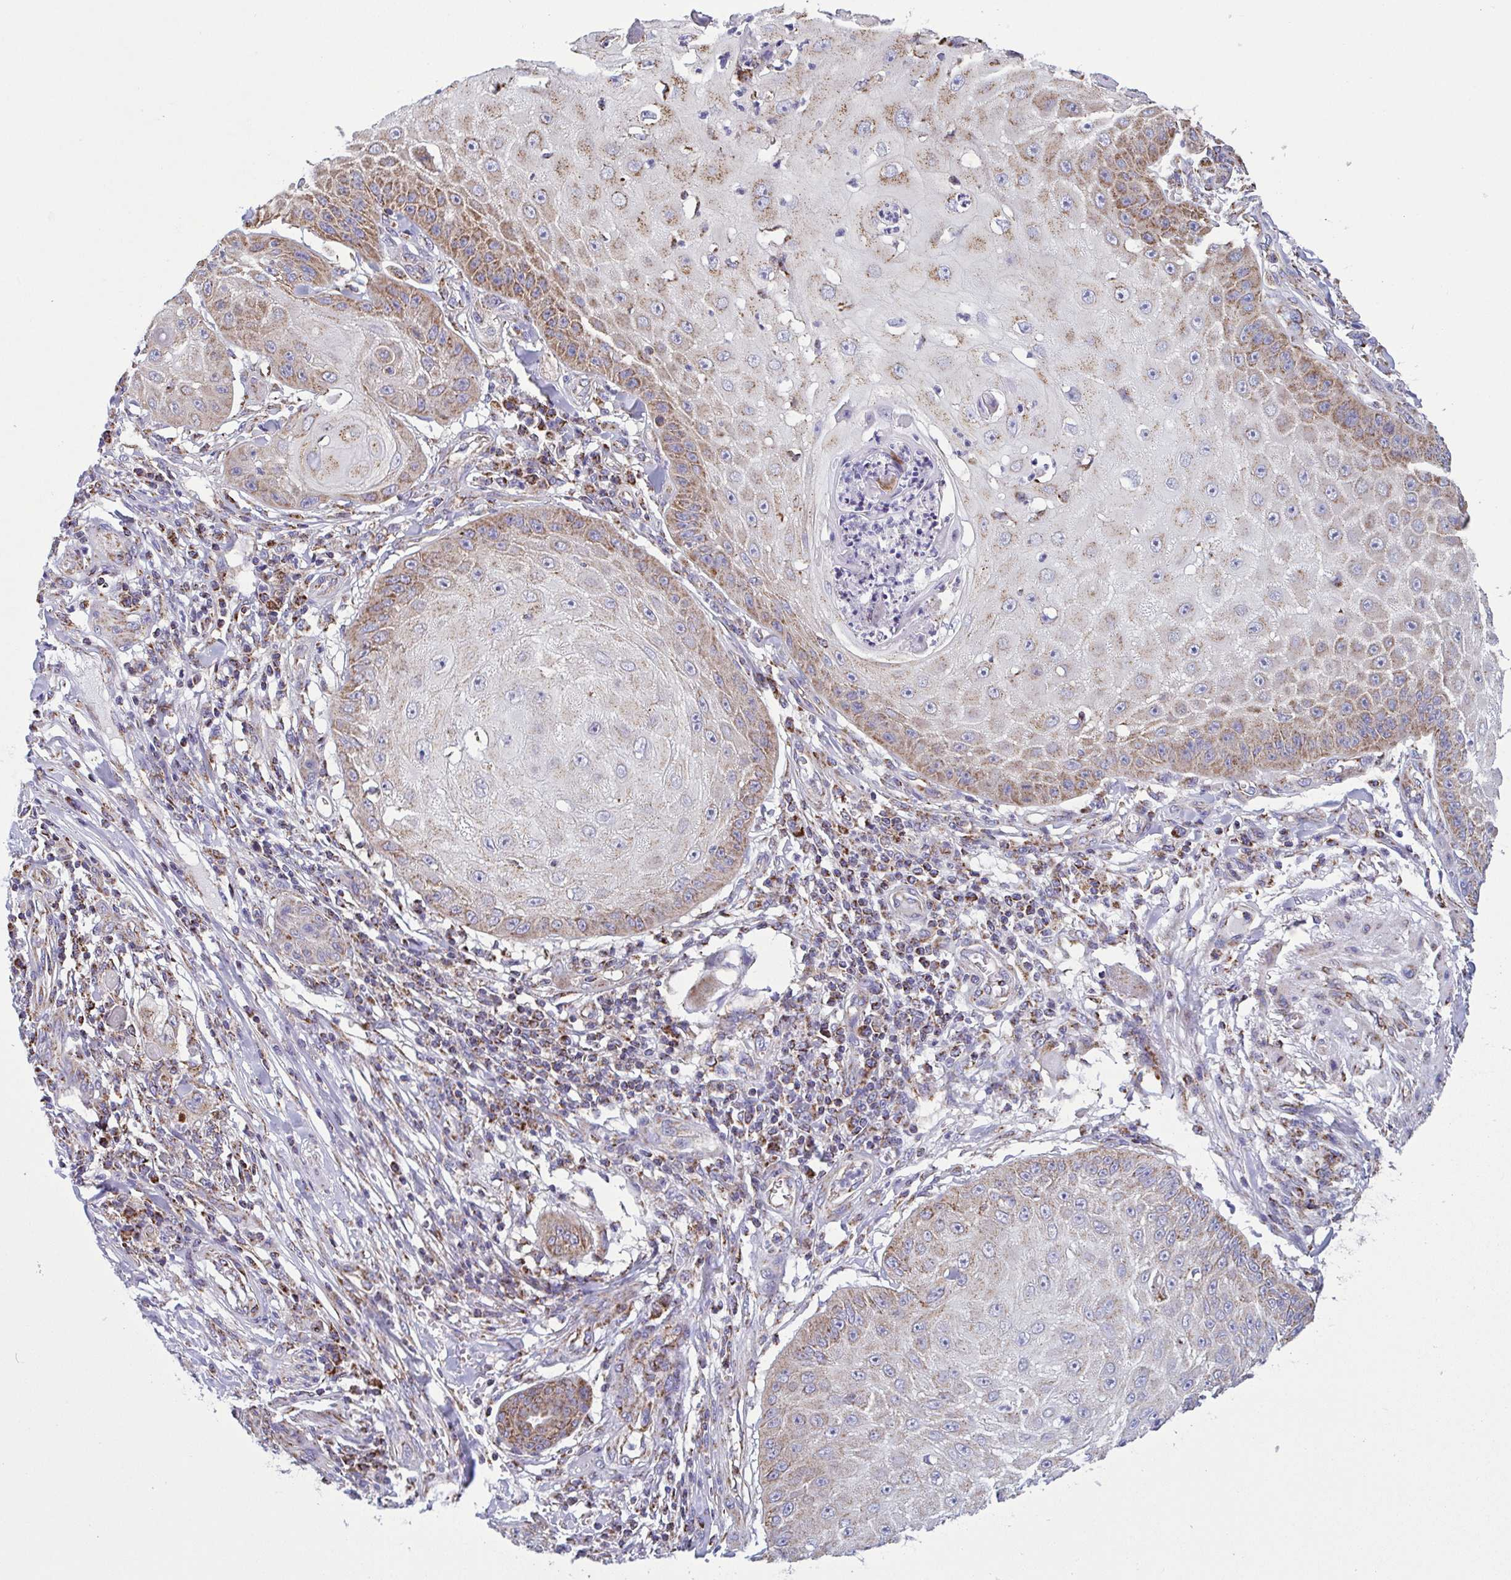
{"staining": {"intensity": "moderate", "quantity": "25%-75%", "location": "cytoplasmic/membranous"}, "tissue": "skin cancer", "cell_type": "Tumor cells", "image_type": "cancer", "snomed": [{"axis": "morphology", "description": "Squamous cell carcinoma, NOS"}, {"axis": "topography", "description": "Skin"}], "caption": "DAB immunohistochemical staining of human squamous cell carcinoma (skin) reveals moderate cytoplasmic/membranous protein staining in about 25%-75% of tumor cells. (Stains: DAB in brown, nuclei in blue, Microscopy: brightfield microscopy at high magnification).", "gene": "CSDE1", "patient": {"sex": "male", "age": 70}}